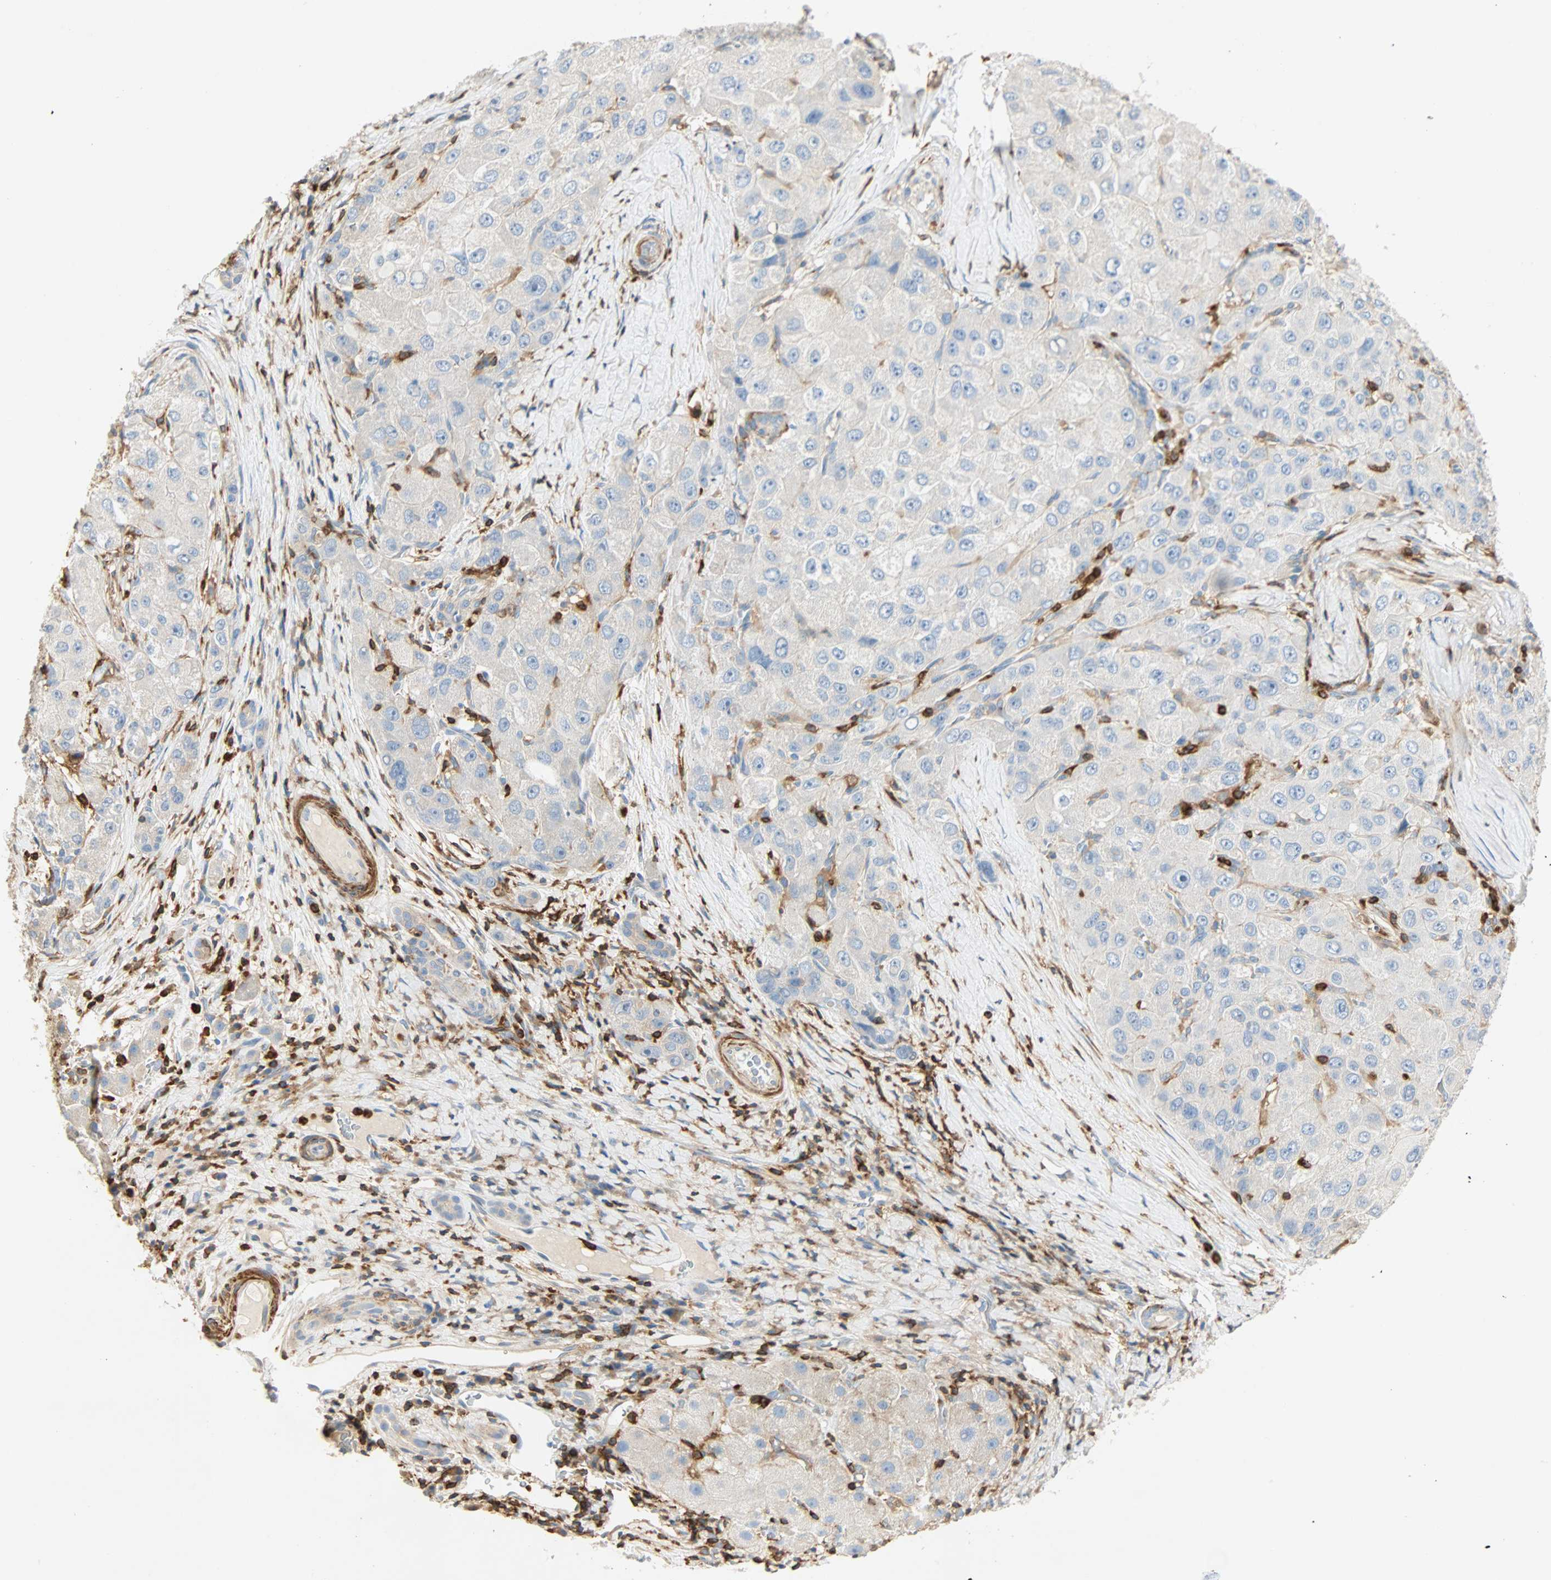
{"staining": {"intensity": "negative", "quantity": "none", "location": "none"}, "tissue": "liver cancer", "cell_type": "Tumor cells", "image_type": "cancer", "snomed": [{"axis": "morphology", "description": "Carcinoma, Hepatocellular, NOS"}, {"axis": "topography", "description": "Liver"}], "caption": "Tumor cells show no significant protein staining in hepatocellular carcinoma (liver).", "gene": "FMNL1", "patient": {"sex": "male", "age": 80}}